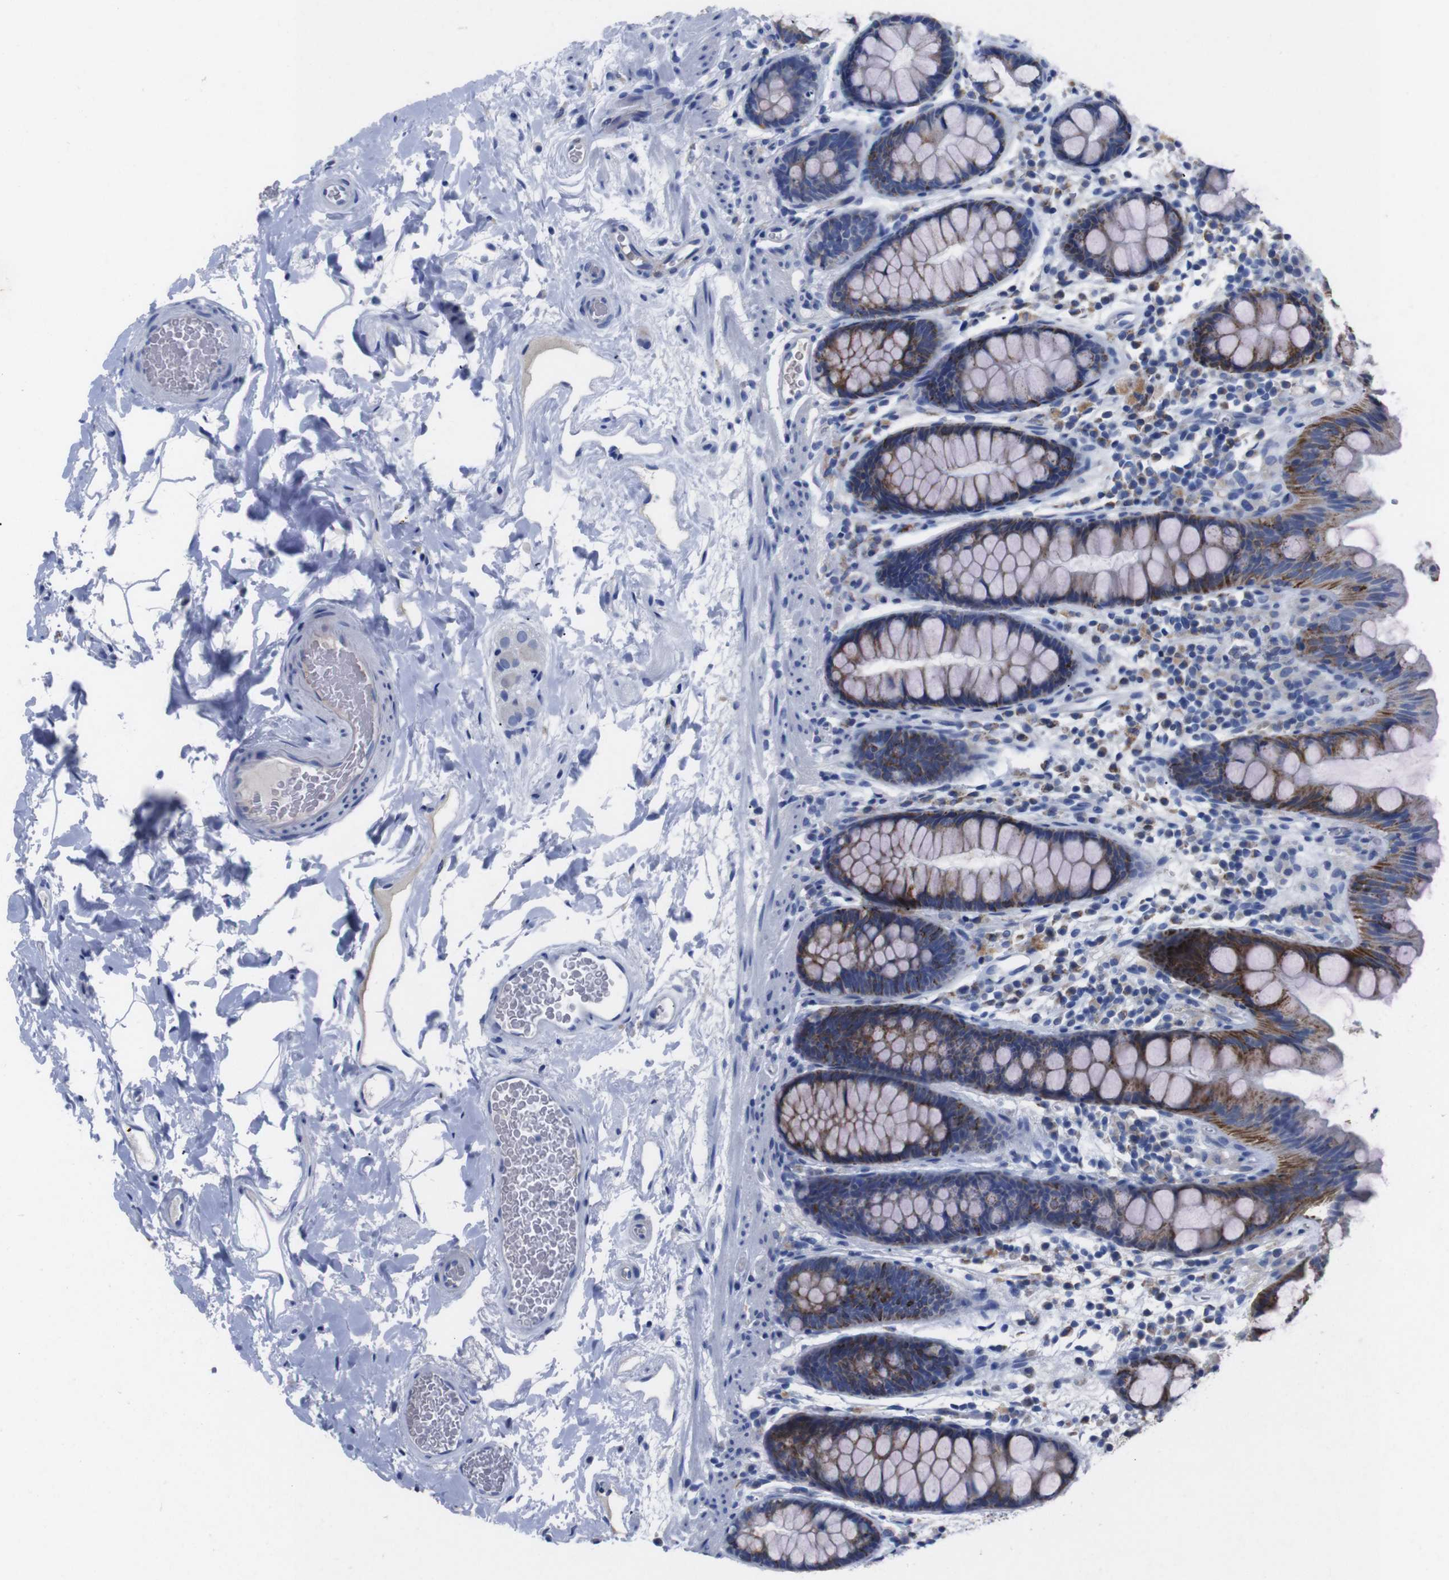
{"staining": {"intensity": "negative", "quantity": "none", "location": "none"}, "tissue": "colon", "cell_type": "Endothelial cells", "image_type": "normal", "snomed": [{"axis": "morphology", "description": "Normal tissue, NOS"}, {"axis": "topography", "description": "Colon"}], "caption": "This is an IHC image of normal human colon. There is no positivity in endothelial cells.", "gene": "GJB2", "patient": {"sex": "female", "age": 80}}